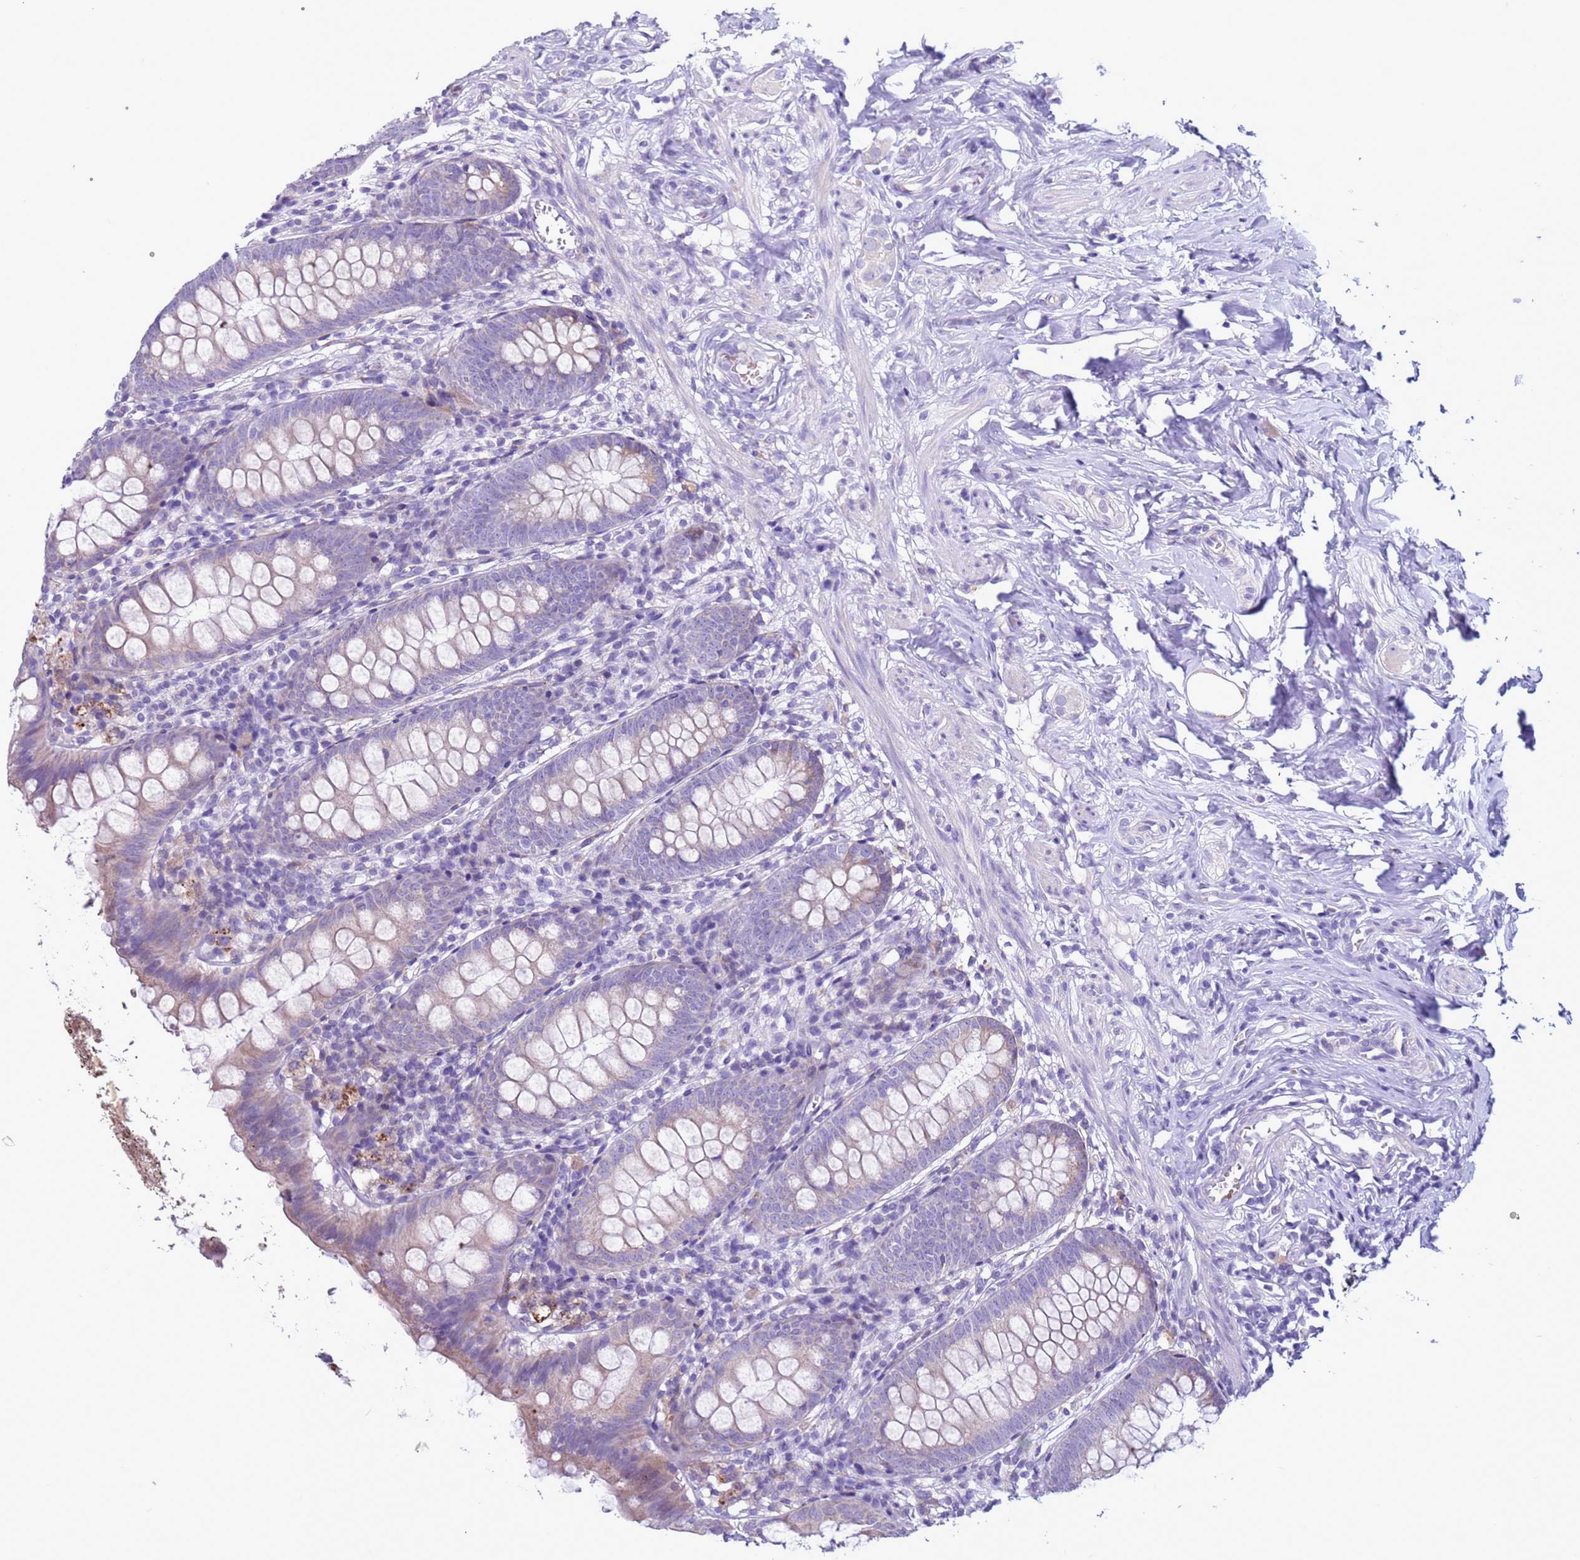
{"staining": {"intensity": "weak", "quantity": "<25%", "location": "cytoplasmic/membranous"}, "tissue": "appendix", "cell_type": "Glandular cells", "image_type": "normal", "snomed": [{"axis": "morphology", "description": "Normal tissue, NOS"}, {"axis": "topography", "description": "Appendix"}], "caption": "Appendix stained for a protein using immunohistochemistry (IHC) demonstrates no expression glandular cells.", "gene": "ABHD17B", "patient": {"sex": "female", "age": 51}}